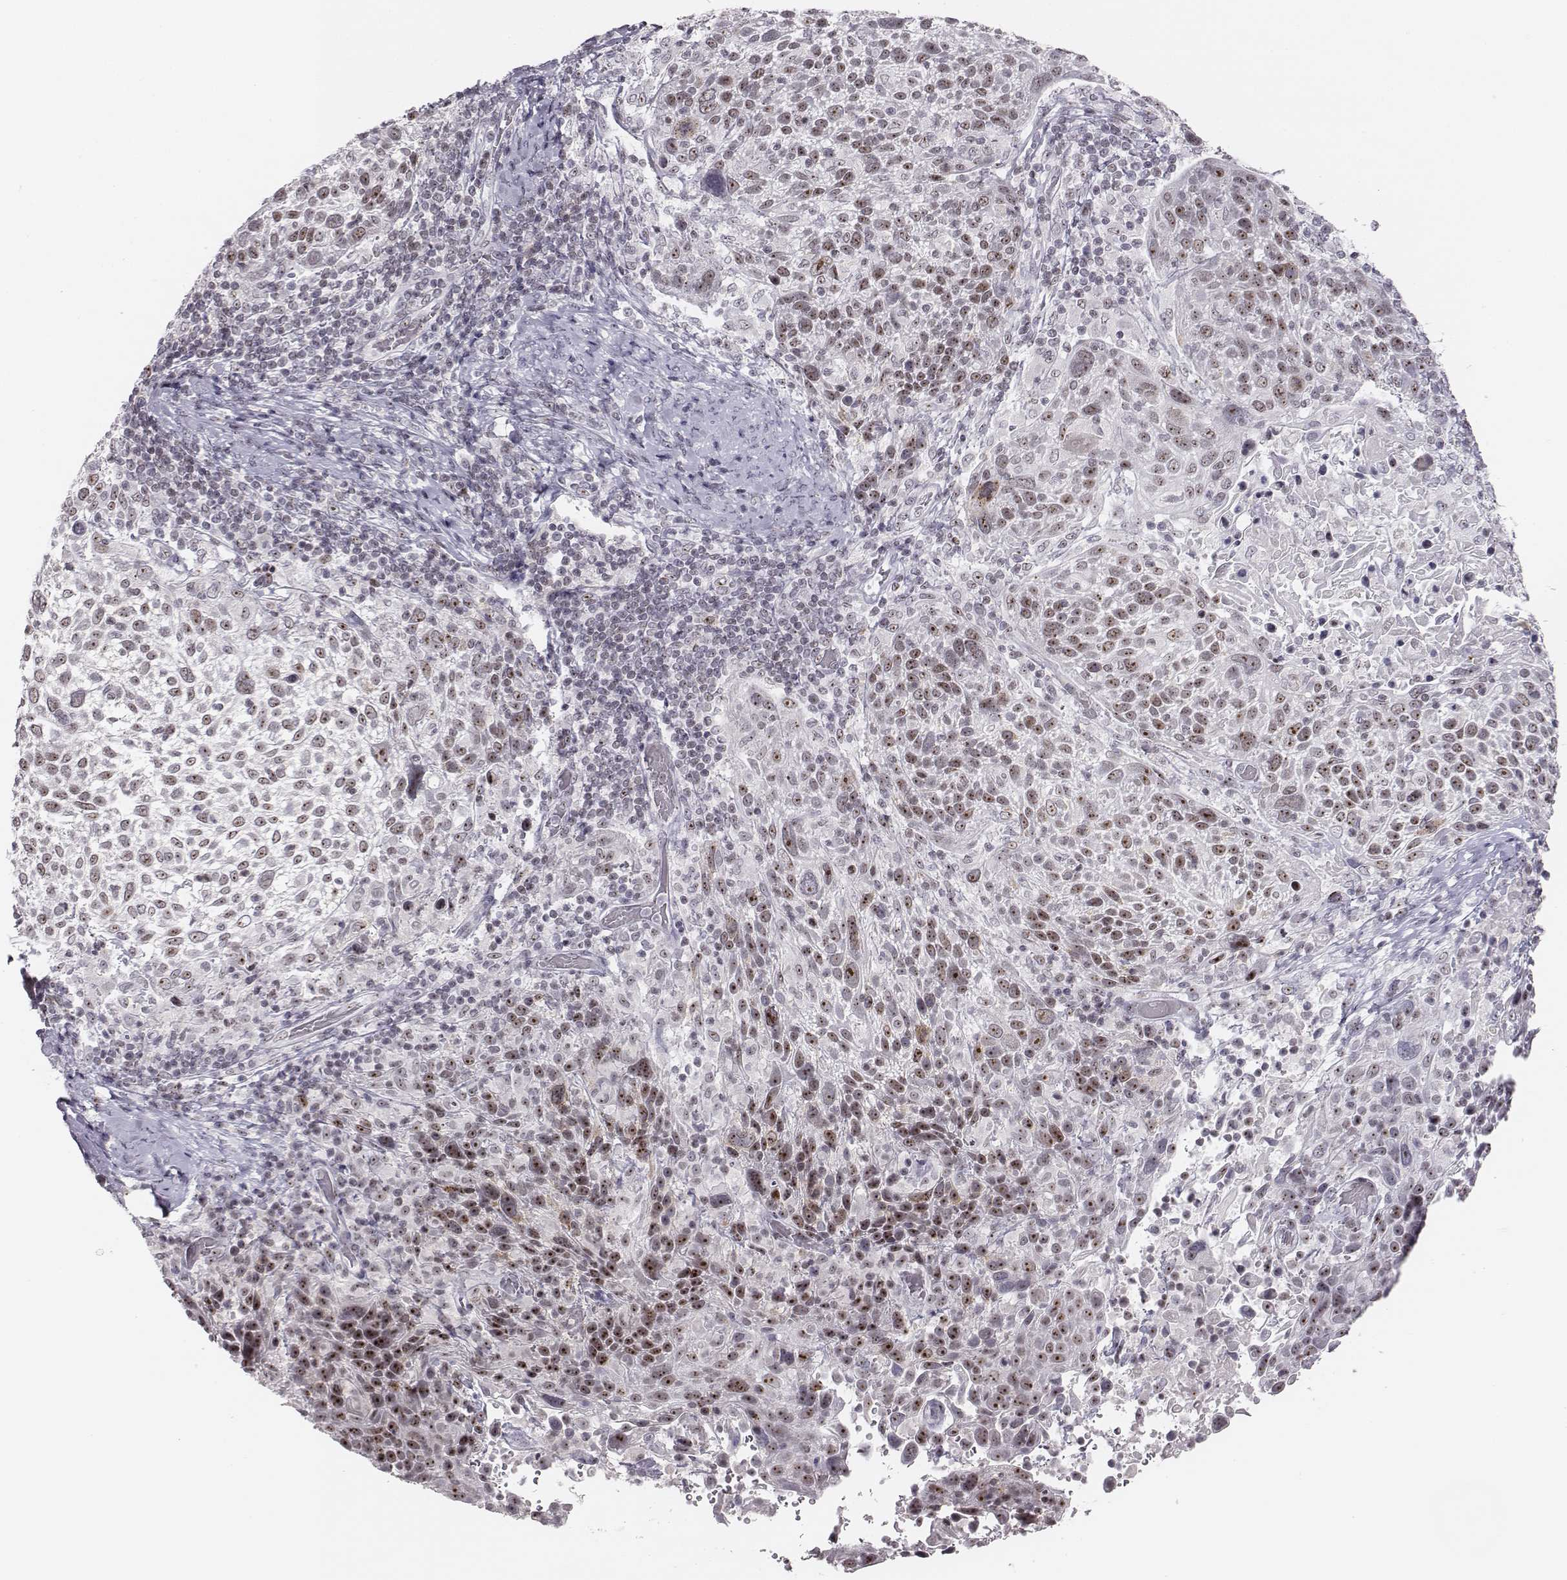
{"staining": {"intensity": "moderate", "quantity": "25%-75%", "location": "nuclear"}, "tissue": "cervical cancer", "cell_type": "Tumor cells", "image_type": "cancer", "snomed": [{"axis": "morphology", "description": "Squamous cell carcinoma, NOS"}, {"axis": "topography", "description": "Cervix"}], "caption": "Immunohistochemical staining of cervical cancer (squamous cell carcinoma) shows medium levels of moderate nuclear positivity in approximately 25%-75% of tumor cells.", "gene": "NIFK", "patient": {"sex": "female", "age": 61}}